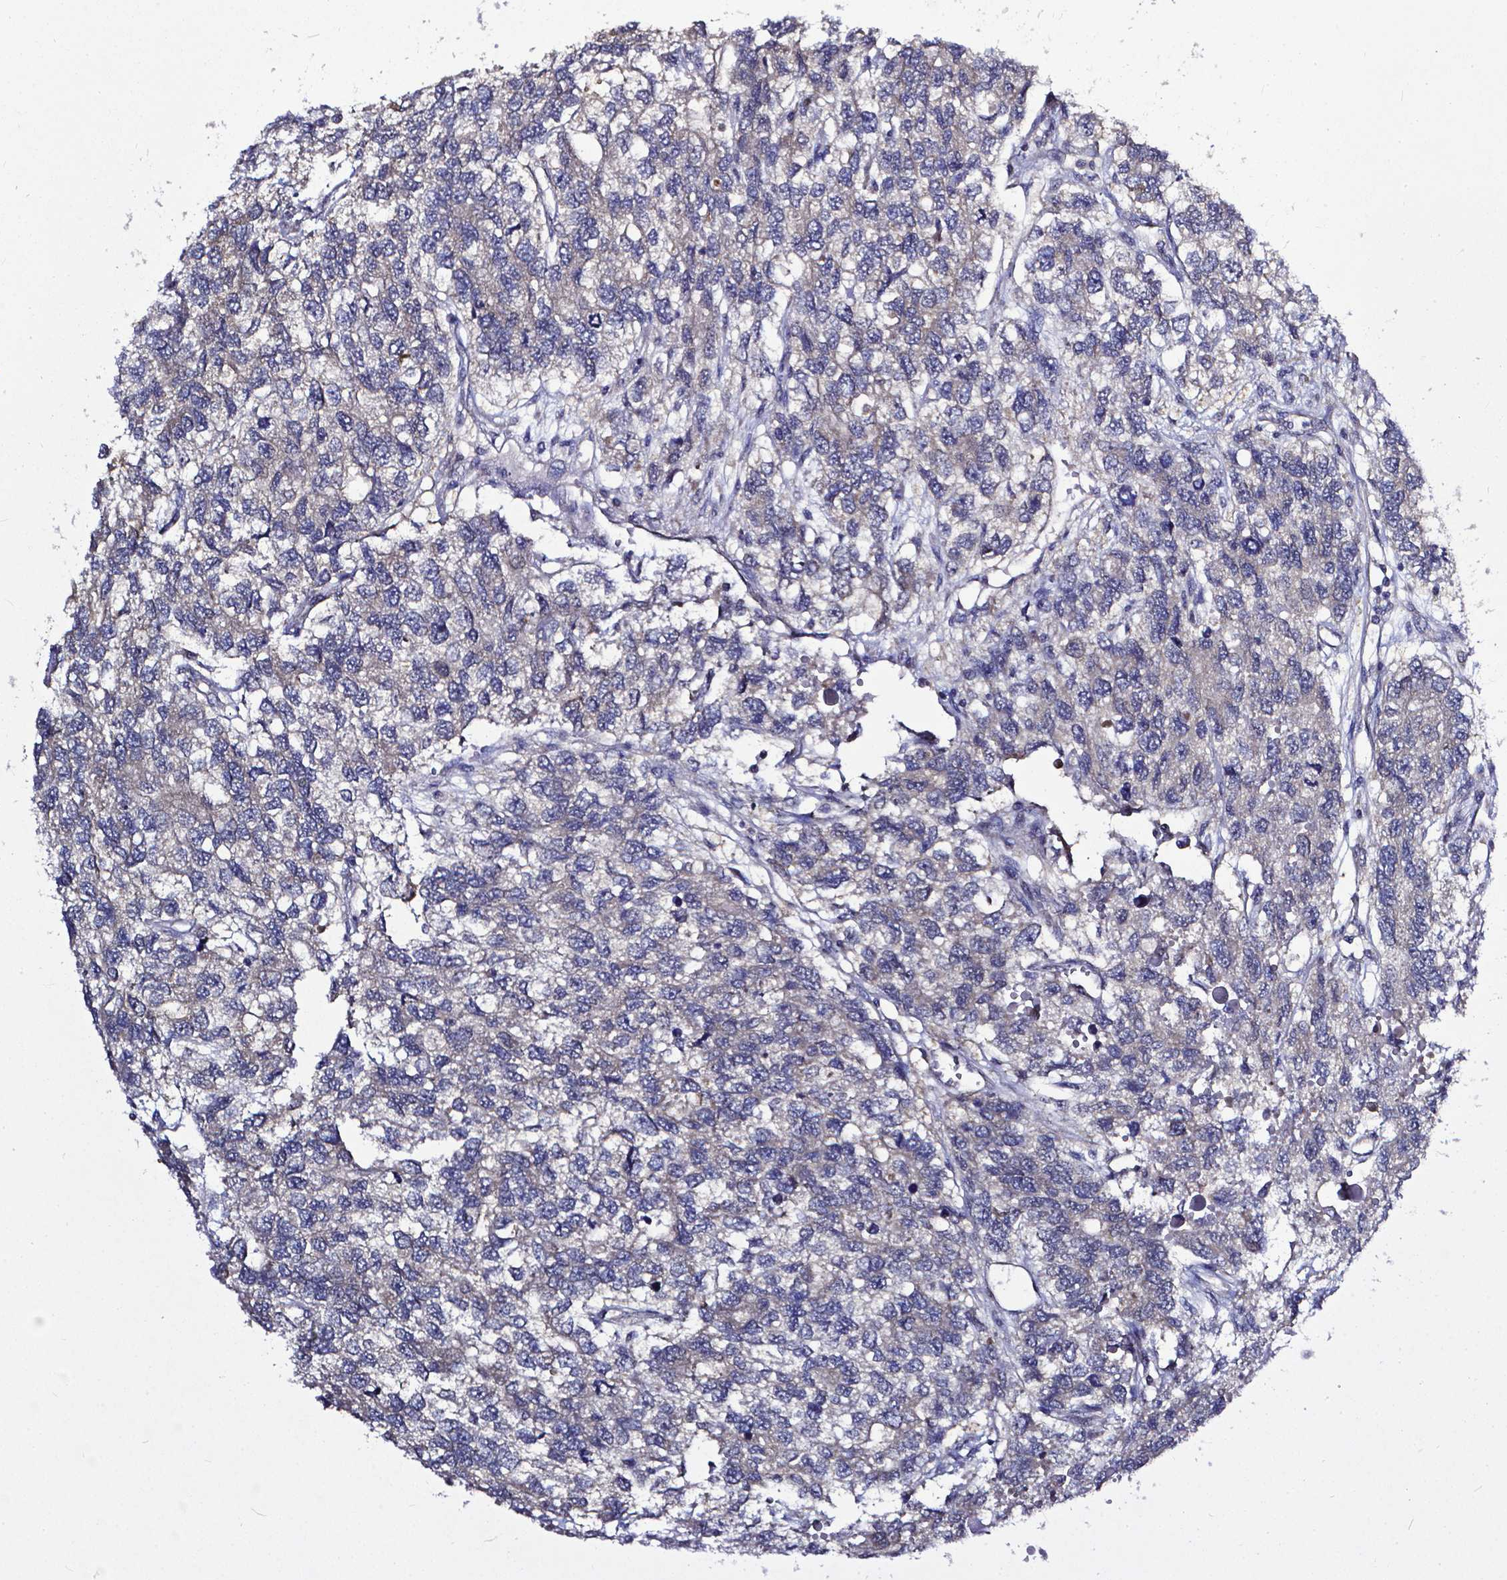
{"staining": {"intensity": "negative", "quantity": "none", "location": "none"}, "tissue": "testis cancer", "cell_type": "Tumor cells", "image_type": "cancer", "snomed": [{"axis": "morphology", "description": "Seminoma, NOS"}, {"axis": "topography", "description": "Testis"}], "caption": "Testis cancer was stained to show a protein in brown. There is no significant staining in tumor cells.", "gene": "OTUB1", "patient": {"sex": "male", "age": 52}}